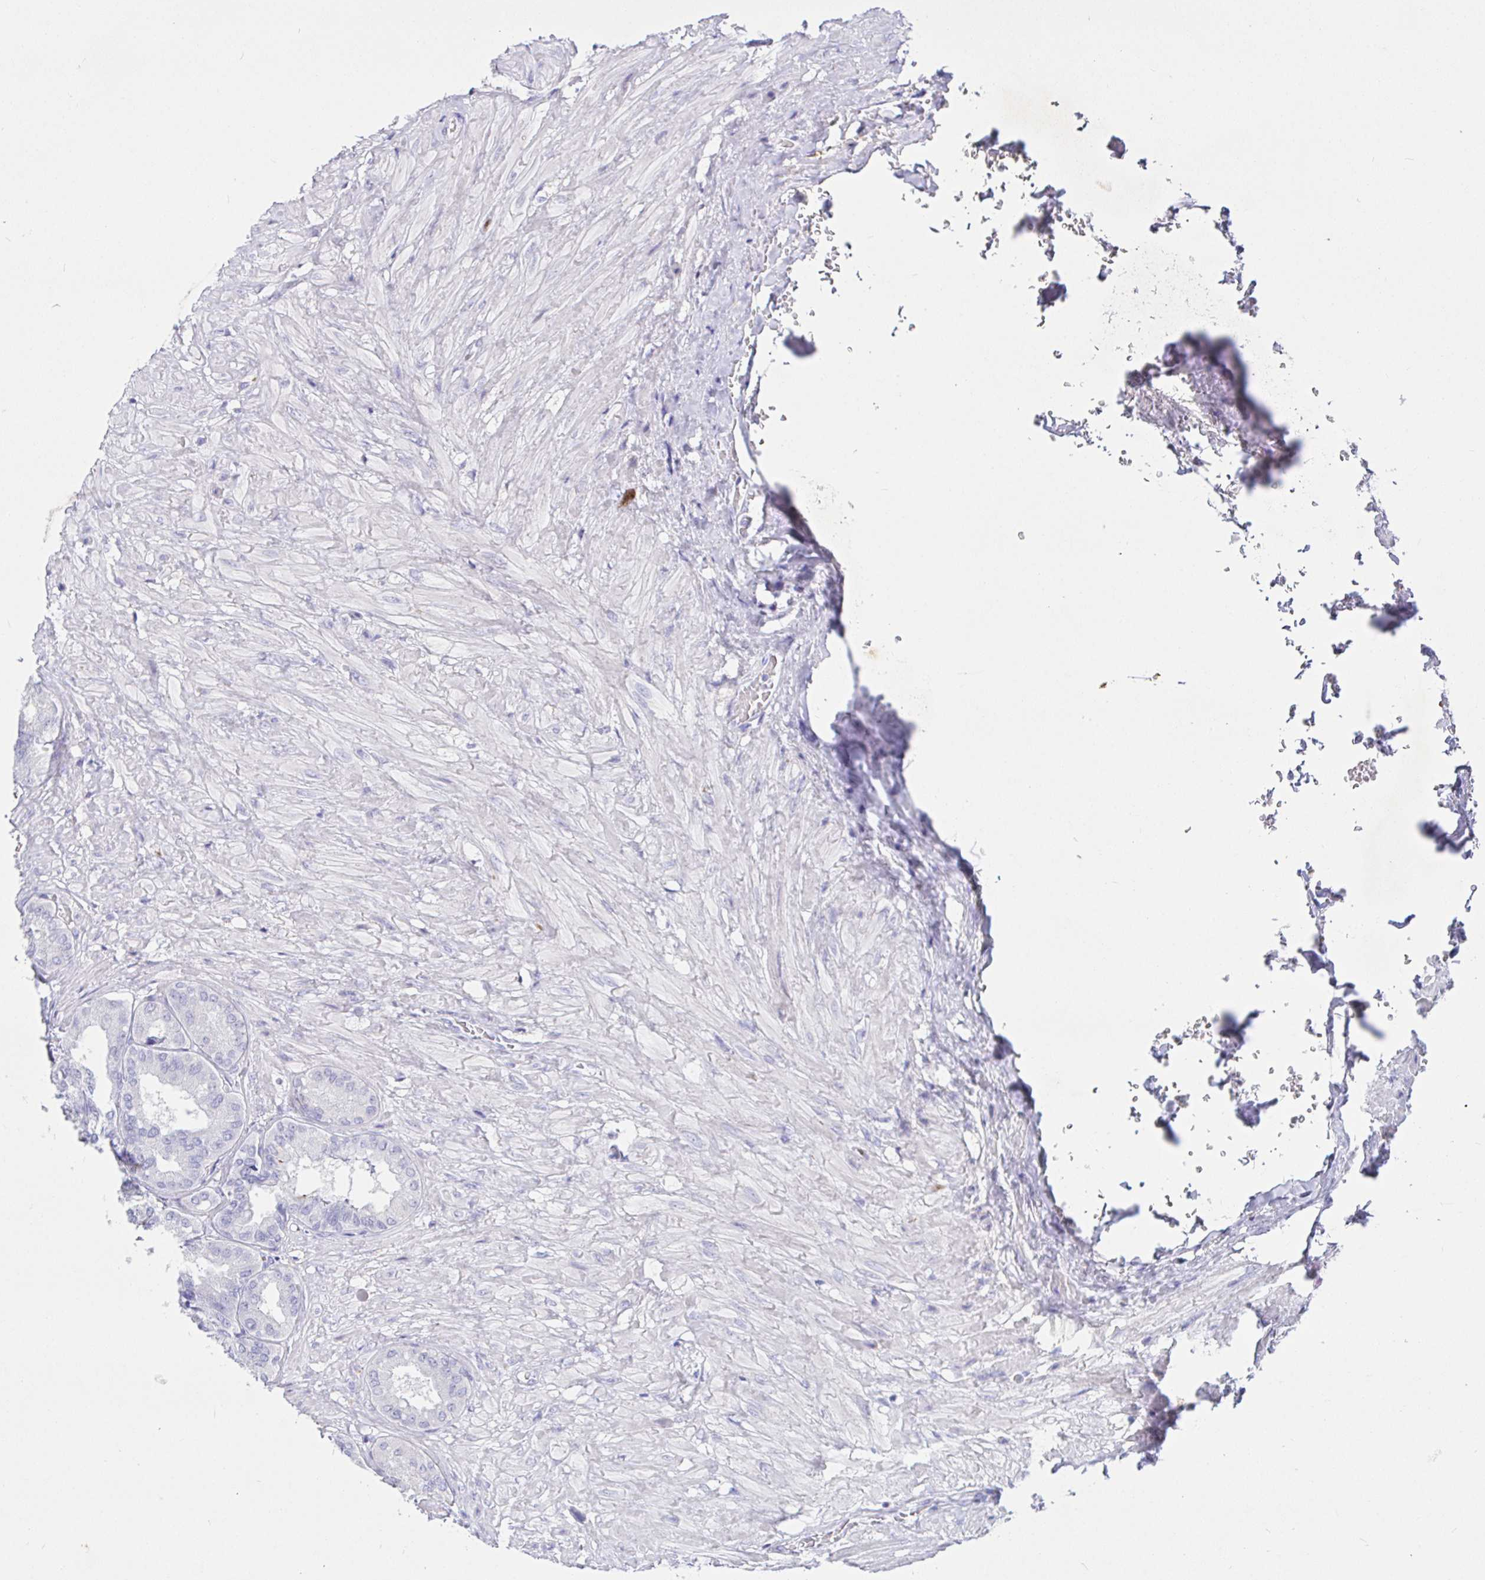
{"staining": {"intensity": "negative", "quantity": "none", "location": "none"}, "tissue": "seminal vesicle", "cell_type": "Glandular cells", "image_type": "normal", "snomed": [{"axis": "morphology", "description": "Normal tissue, NOS"}, {"axis": "topography", "description": "Seminal veicle"}], "caption": "Immunohistochemistry photomicrograph of normal seminal vesicle stained for a protein (brown), which displays no positivity in glandular cells.", "gene": "SAA2", "patient": {"sex": "male", "age": 68}}